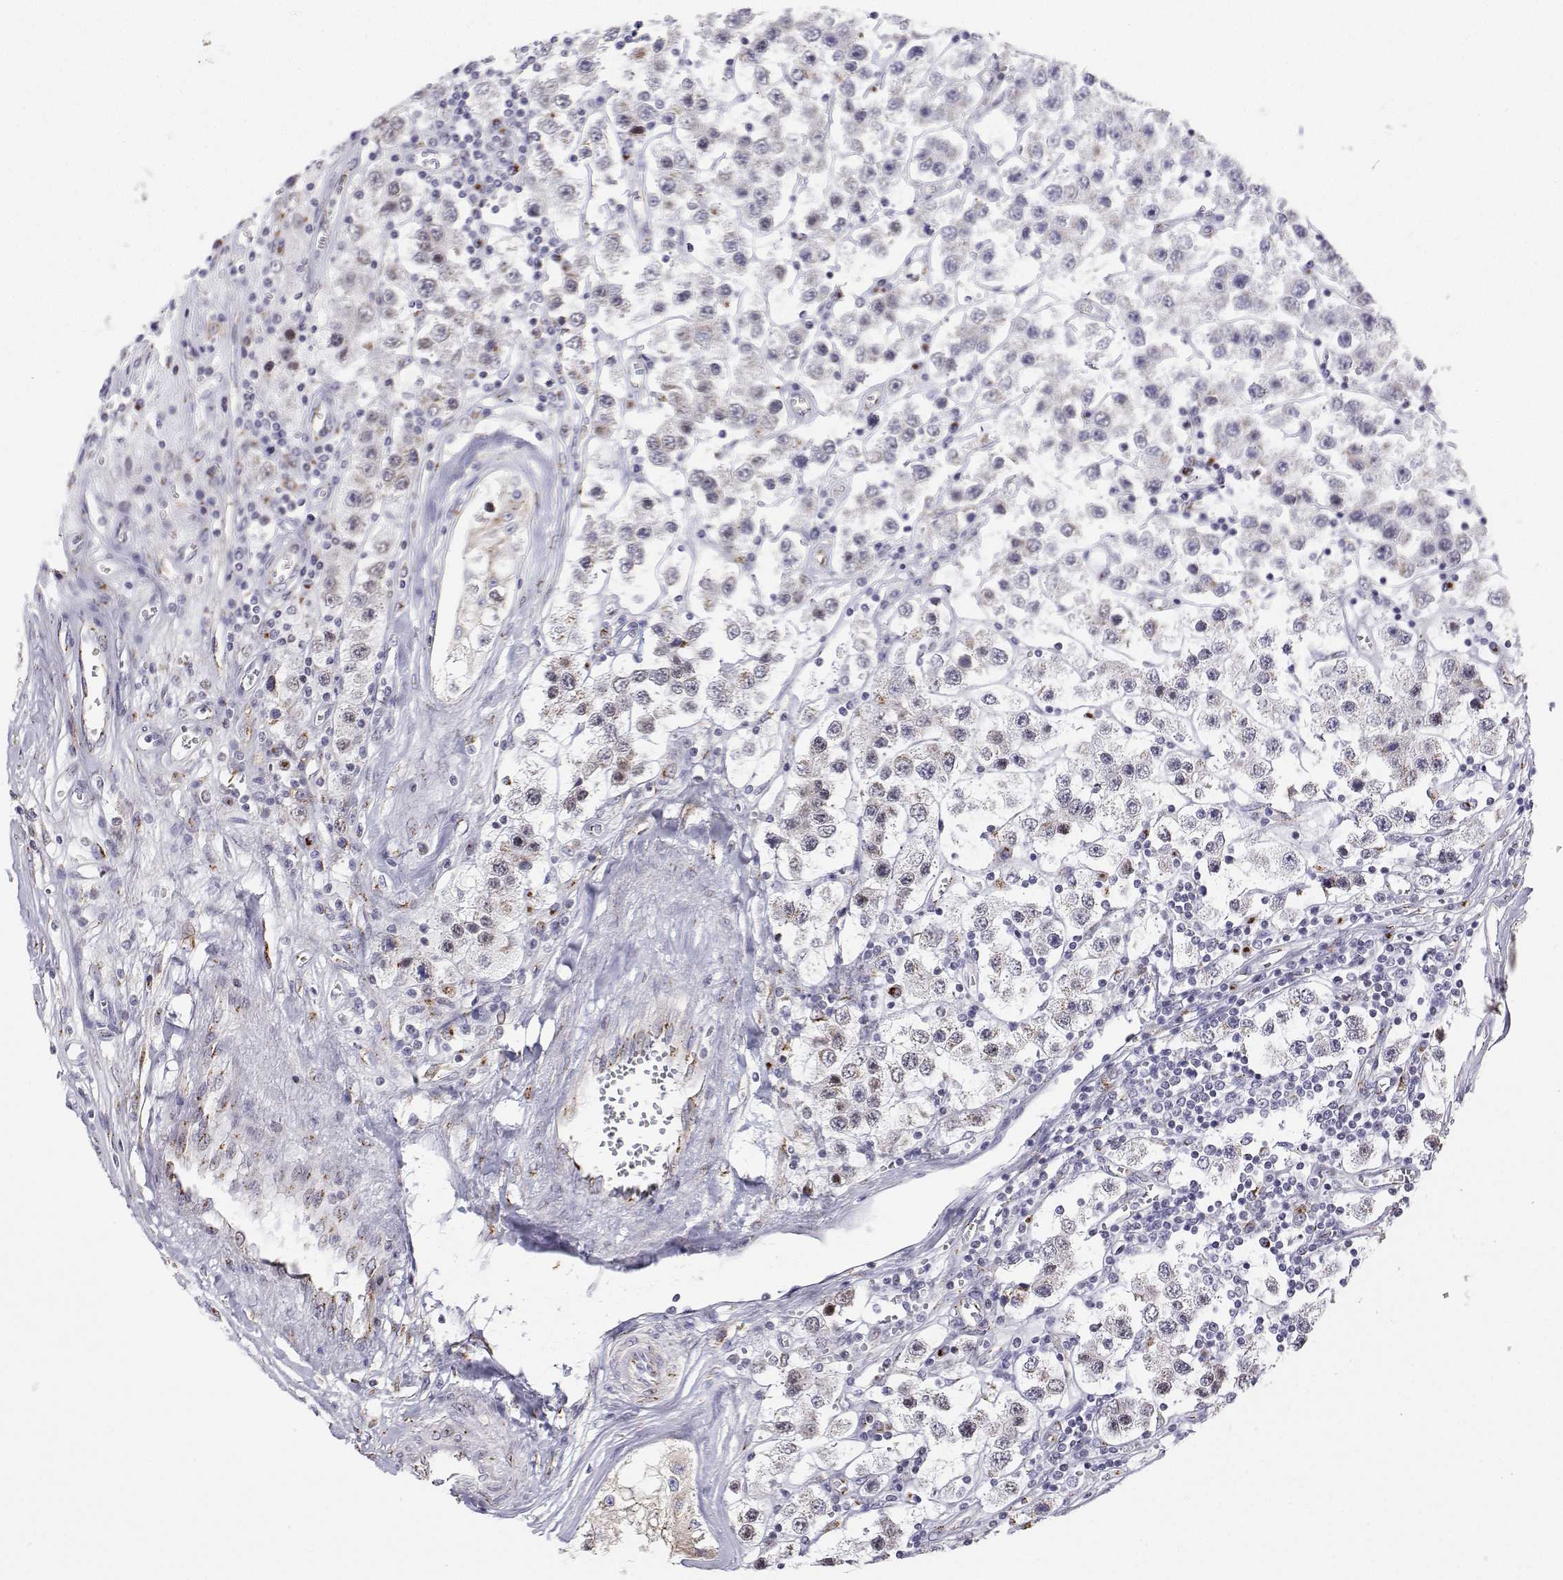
{"staining": {"intensity": "negative", "quantity": "none", "location": "none"}, "tissue": "testis cancer", "cell_type": "Tumor cells", "image_type": "cancer", "snomed": [{"axis": "morphology", "description": "Seminoma, NOS"}, {"axis": "topography", "description": "Testis"}], "caption": "This is an immunohistochemistry histopathology image of human testis cancer. There is no expression in tumor cells.", "gene": "STARD13", "patient": {"sex": "male", "age": 34}}